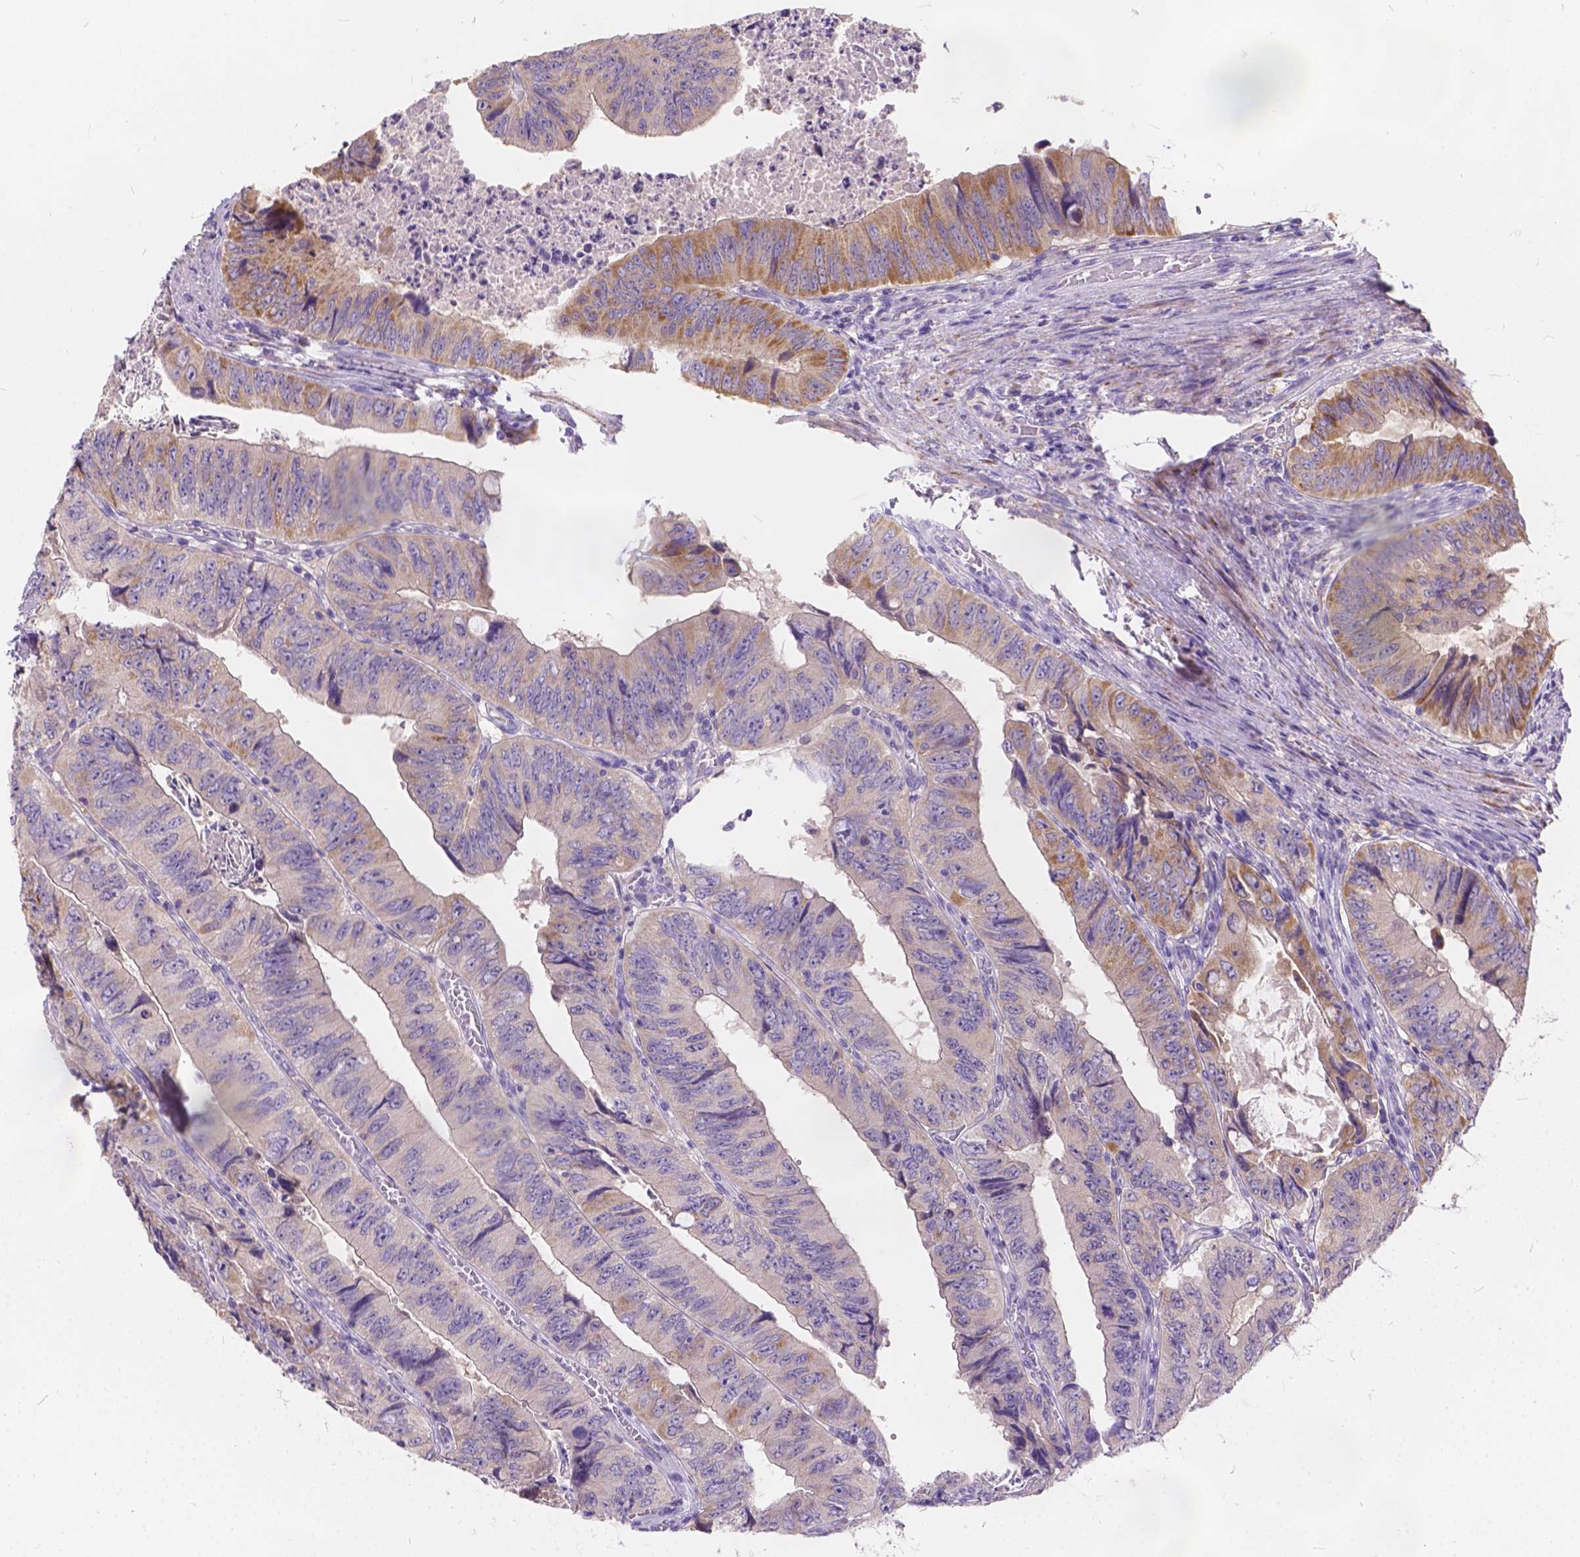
{"staining": {"intensity": "moderate", "quantity": "25%-75%", "location": "cytoplasmic/membranous"}, "tissue": "colorectal cancer", "cell_type": "Tumor cells", "image_type": "cancer", "snomed": [{"axis": "morphology", "description": "Adenocarcinoma, NOS"}, {"axis": "topography", "description": "Colon"}], "caption": "High-power microscopy captured an IHC histopathology image of adenocarcinoma (colorectal), revealing moderate cytoplasmic/membranous expression in approximately 25%-75% of tumor cells.", "gene": "PEX11G", "patient": {"sex": "female", "age": 84}}